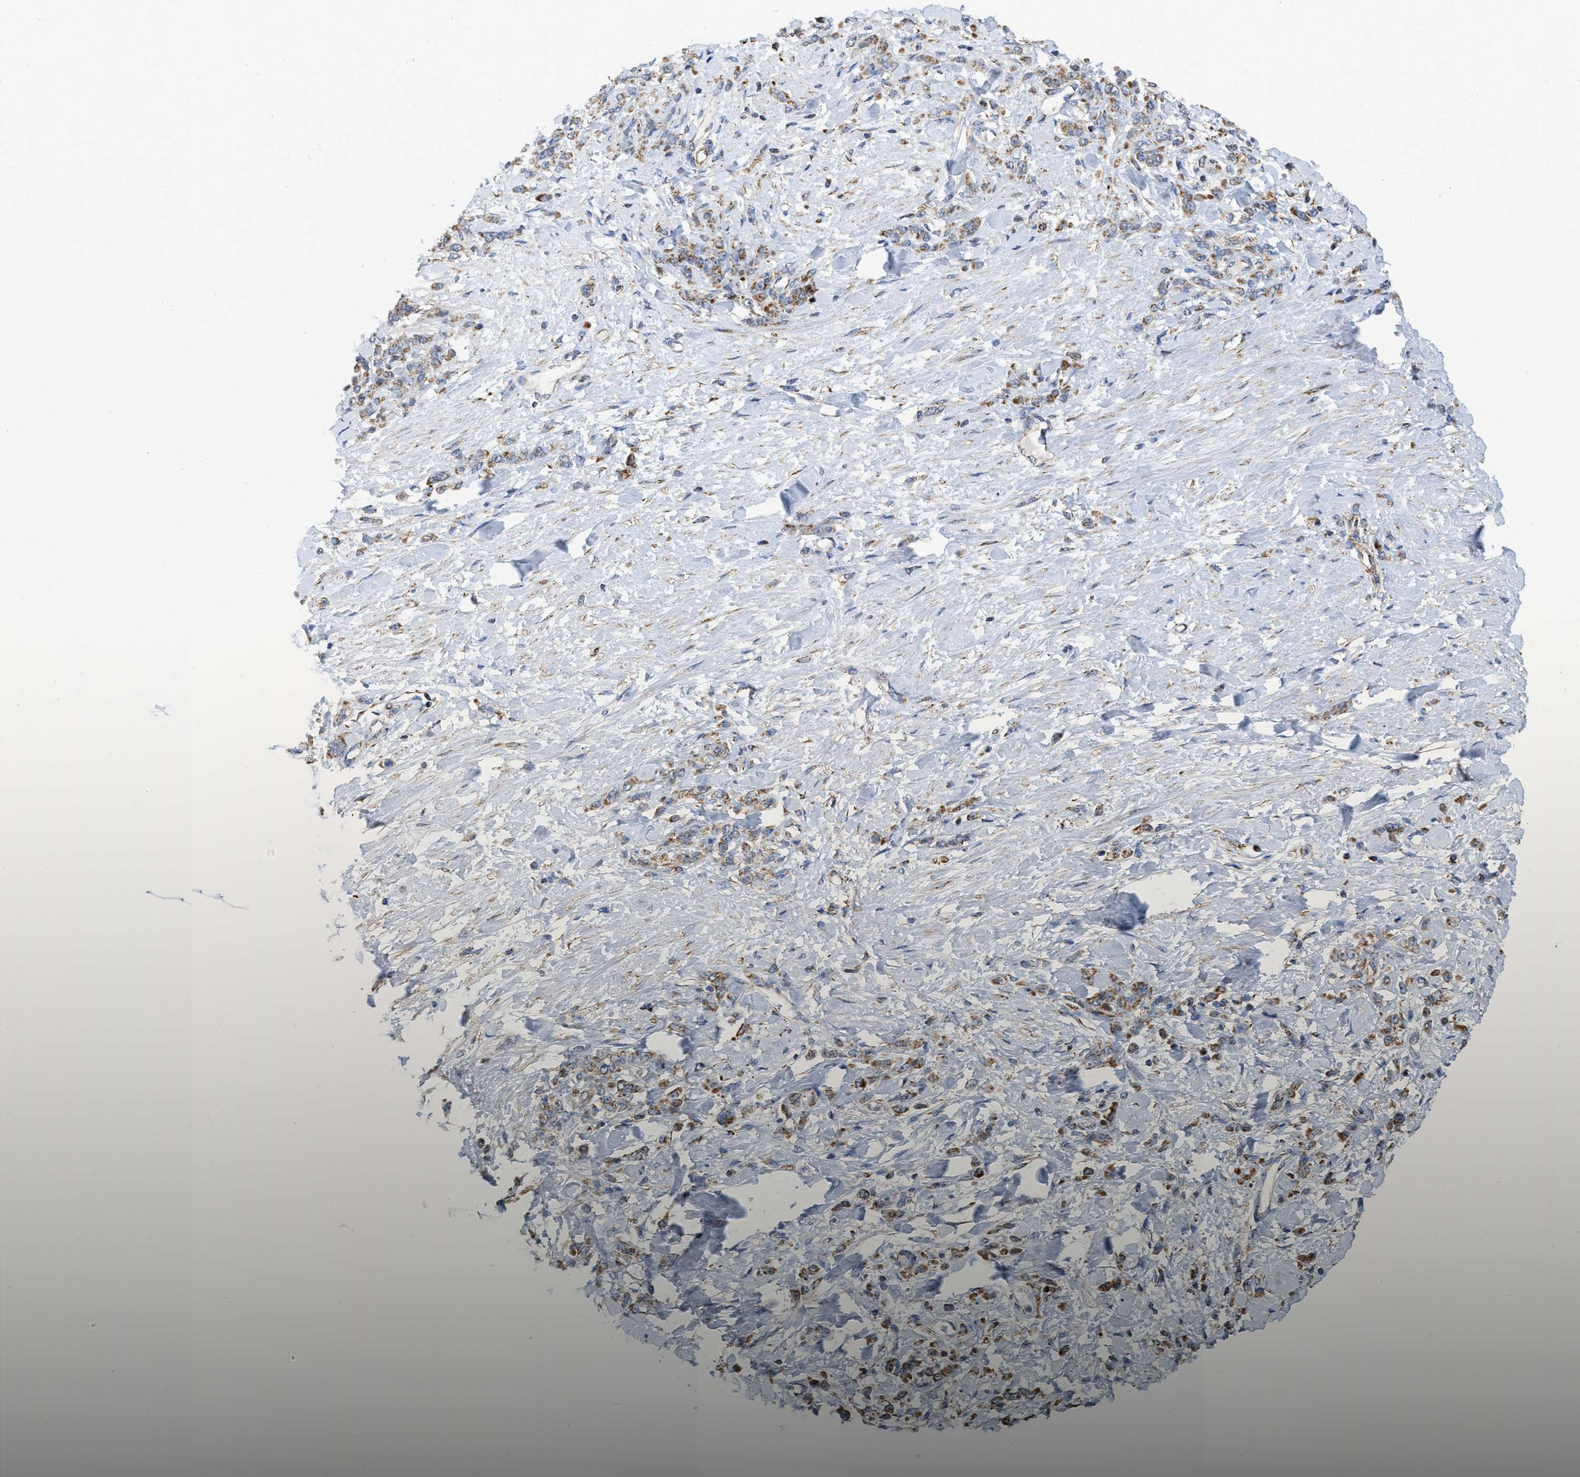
{"staining": {"intensity": "moderate", "quantity": ">75%", "location": "cytoplasmic/membranous"}, "tissue": "stomach cancer", "cell_type": "Tumor cells", "image_type": "cancer", "snomed": [{"axis": "morphology", "description": "Normal tissue, NOS"}, {"axis": "morphology", "description": "Adenocarcinoma, NOS"}, {"axis": "topography", "description": "Stomach"}], "caption": "This photomicrograph reveals immunohistochemistry staining of stomach cancer (adenocarcinoma), with medium moderate cytoplasmic/membranous expression in approximately >75% of tumor cells.", "gene": "CBLB", "patient": {"sex": "male", "age": 82}}